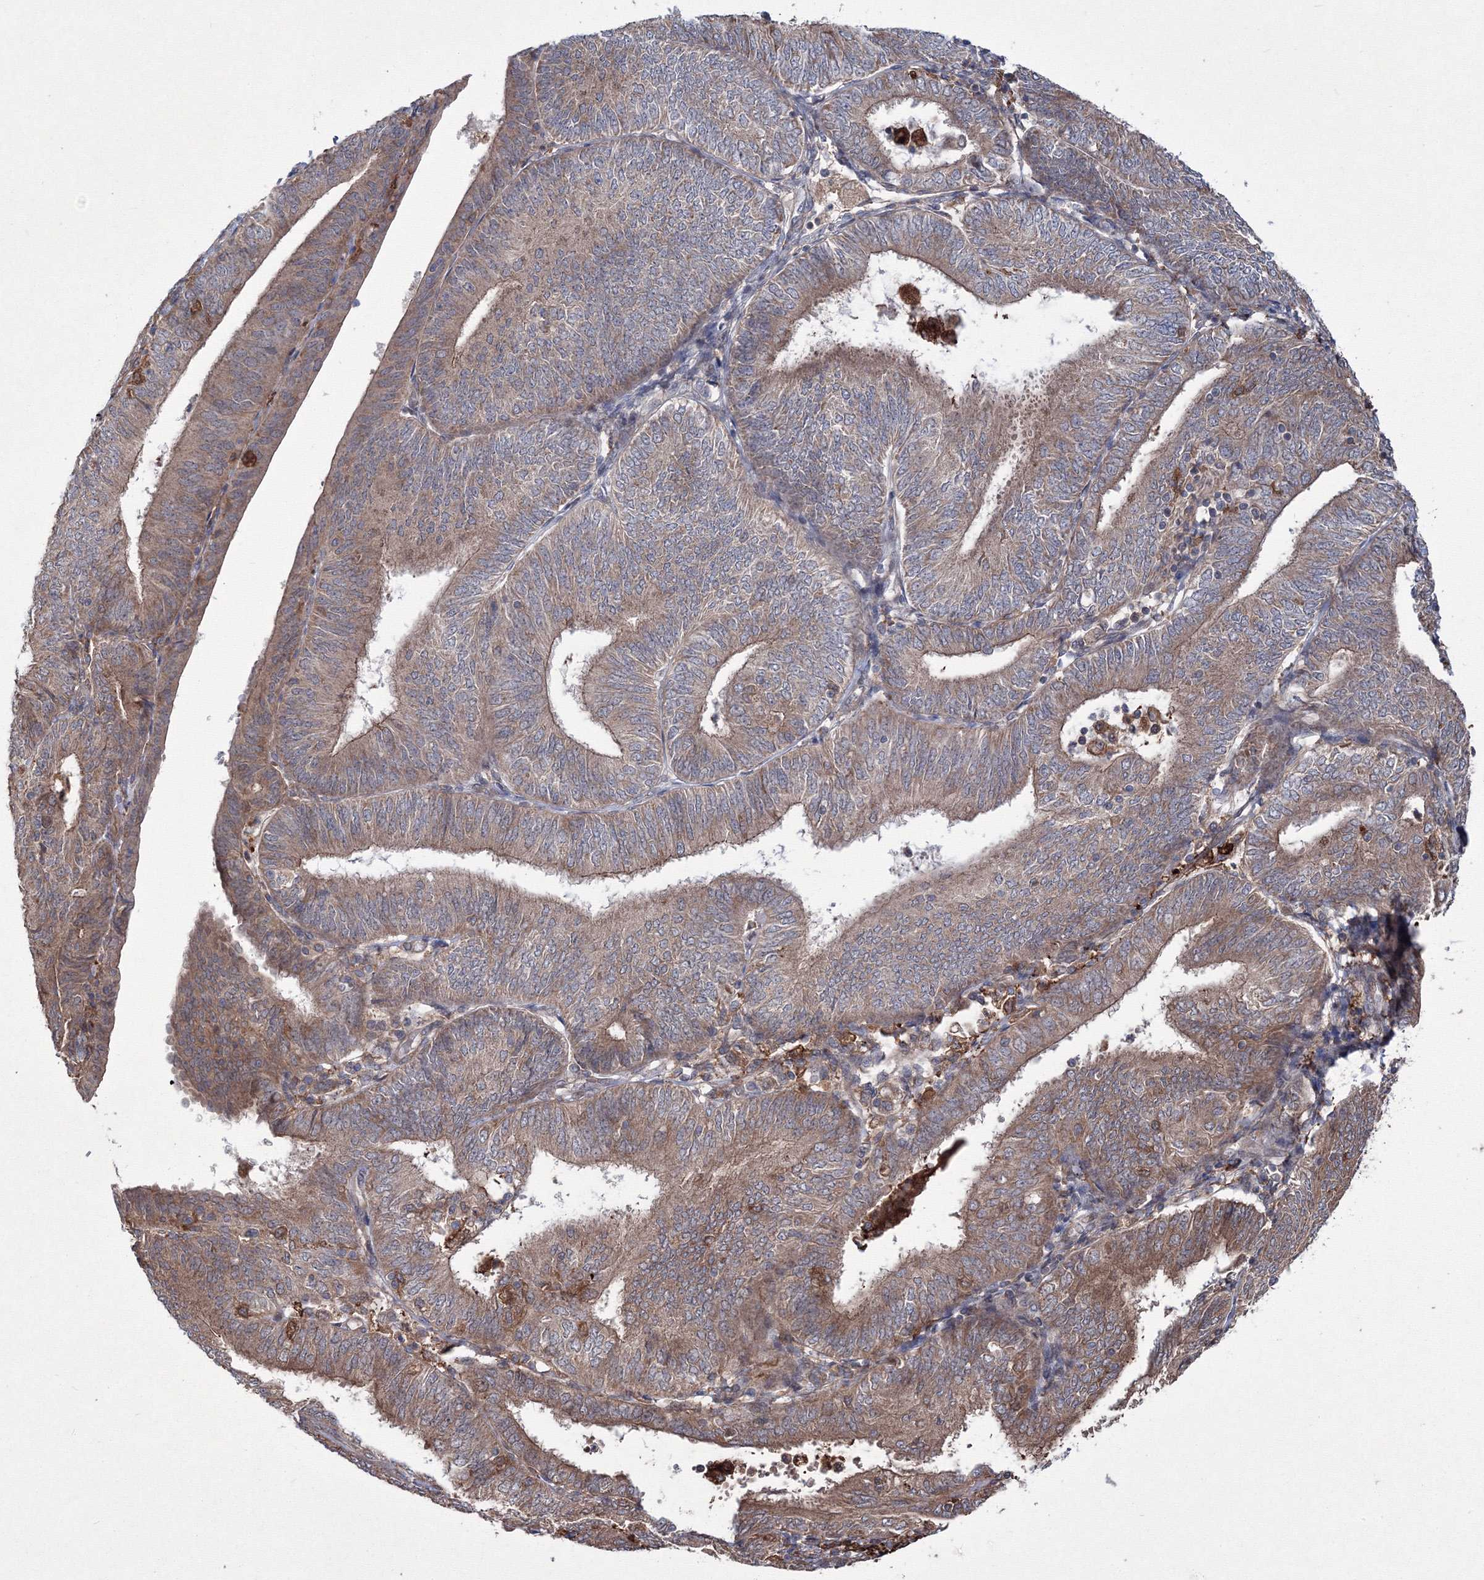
{"staining": {"intensity": "moderate", "quantity": ">75%", "location": "cytoplasmic/membranous"}, "tissue": "endometrial cancer", "cell_type": "Tumor cells", "image_type": "cancer", "snomed": [{"axis": "morphology", "description": "Adenocarcinoma, NOS"}, {"axis": "topography", "description": "Endometrium"}], "caption": "IHC photomicrograph of human endometrial cancer (adenocarcinoma) stained for a protein (brown), which displays medium levels of moderate cytoplasmic/membranous expression in approximately >75% of tumor cells.", "gene": "RANBP3L", "patient": {"sex": "female", "age": 58}}